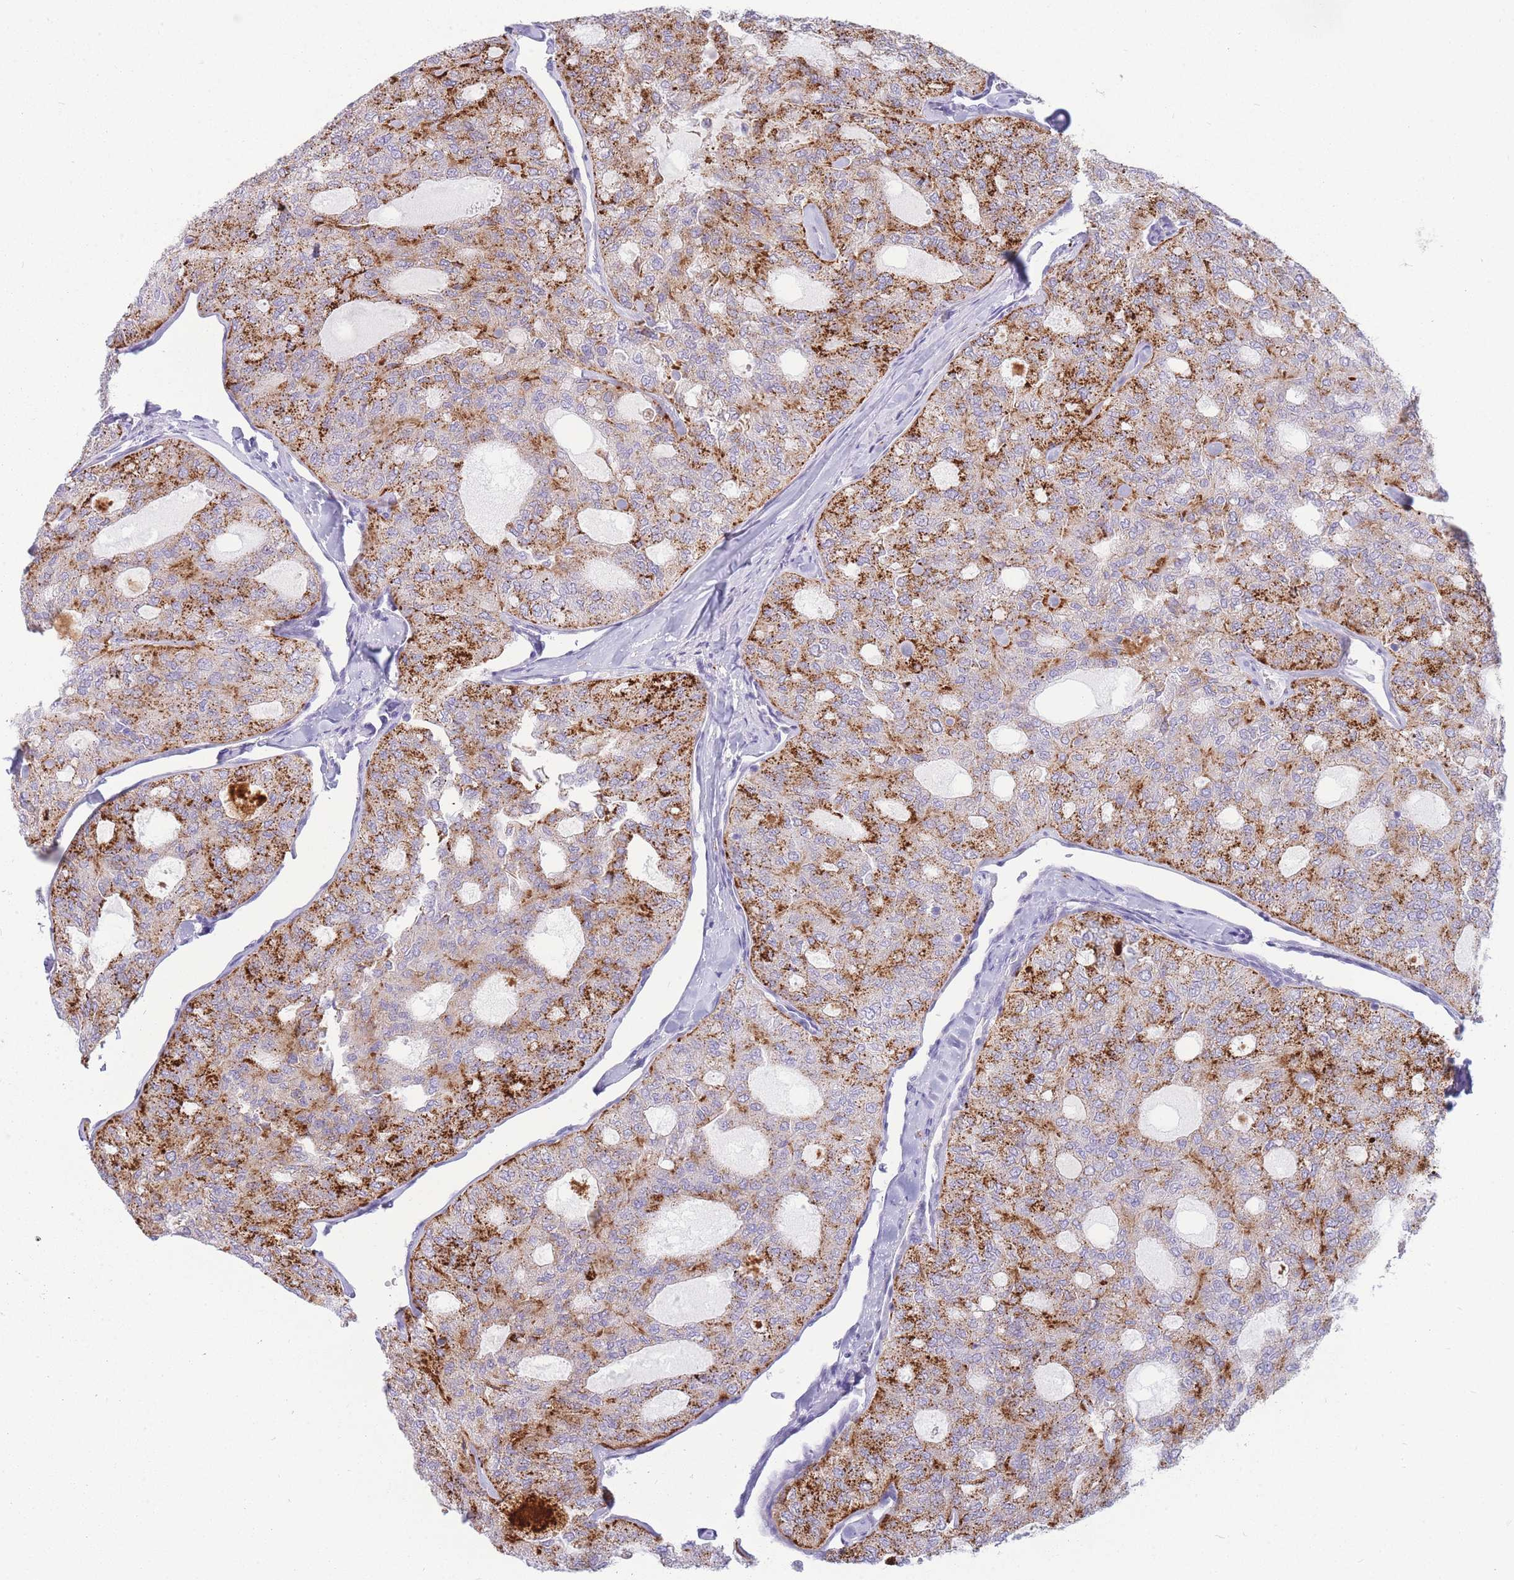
{"staining": {"intensity": "strong", "quantity": "25%-75%", "location": "cytoplasmic/membranous"}, "tissue": "thyroid cancer", "cell_type": "Tumor cells", "image_type": "cancer", "snomed": [{"axis": "morphology", "description": "Follicular adenoma carcinoma, NOS"}, {"axis": "topography", "description": "Thyroid gland"}], "caption": "Tumor cells reveal high levels of strong cytoplasmic/membranous positivity in approximately 25%-75% of cells in thyroid follicular adenoma carcinoma. (brown staining indicates protein expression, while blue staining denotes nuclei).", "gene": "UPK1A", "patient": {"sex": "male", "age": 75}}